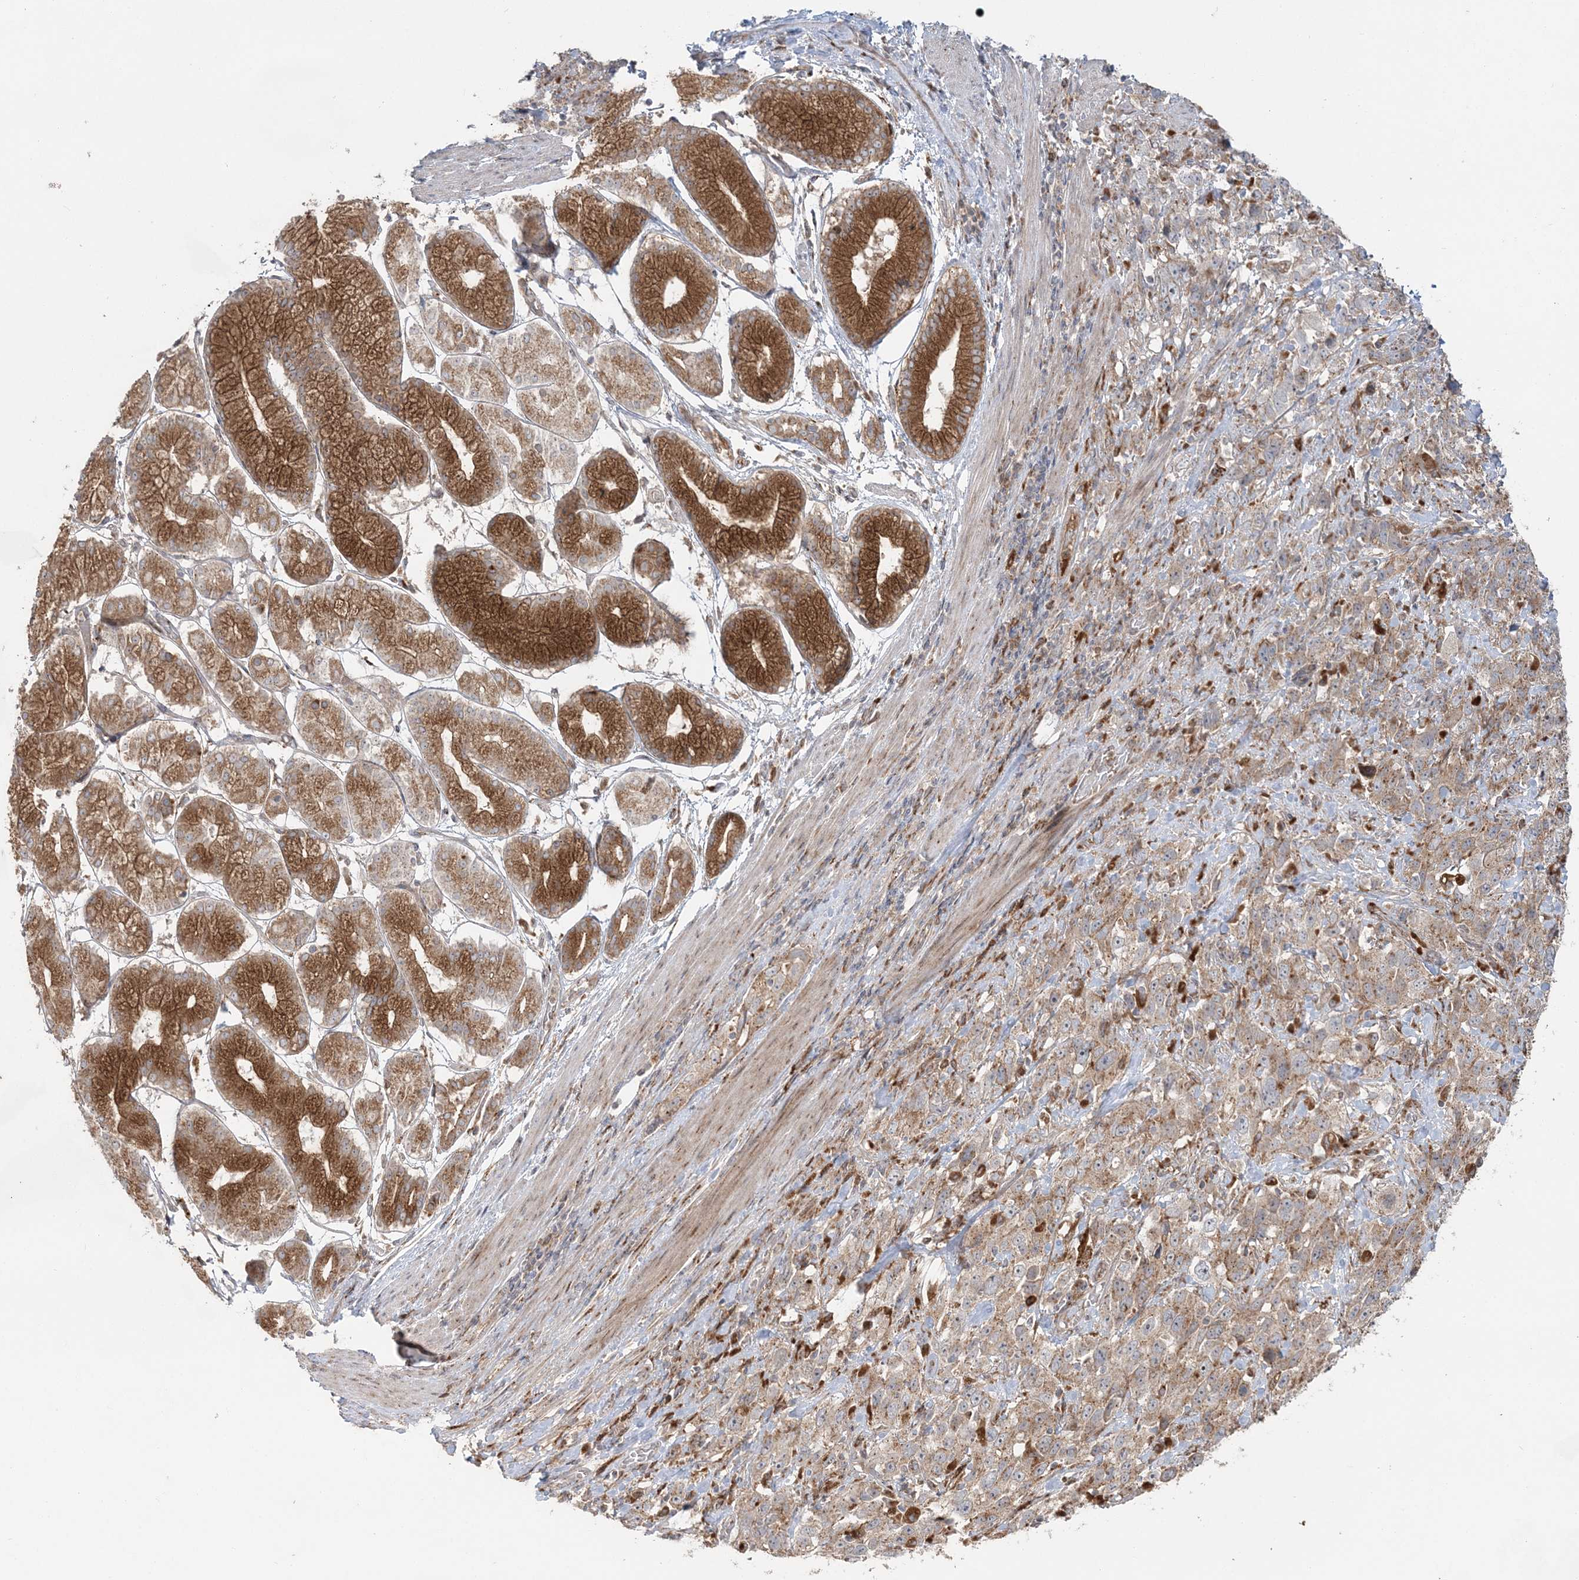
{"staining": {"intensity": "weak", "quantity": ">75%", "location": "cytoplasmic/membranous"}, "tissue": "stomach cancer", "cell_type": "Tumor cells", "image_type": "cancer", "snomed": [{"axis": "morphology", "description": "Normal tissue, NOS"}, {"axis": "morphology", "description": "Adenocarcinoma, NOS"}, {"axis": "topography", "description": "Lymph node"}, {"axis": "topography", "description": "Stomach"}], "caption": "DAB (3,3'-diaminobenzidine) immunohistochemical staining of stomach cancer (adenocarcinoma) shows weak cytoplasmic/membranous protein staining in approximately >75% of tumor cells. (DAB (3,3'-diaminobenzidine) = brown stain, brightfield microscopy at high magnification).", "gene": "ABCC3", "patient": {"sex": "male", "age": 48}}